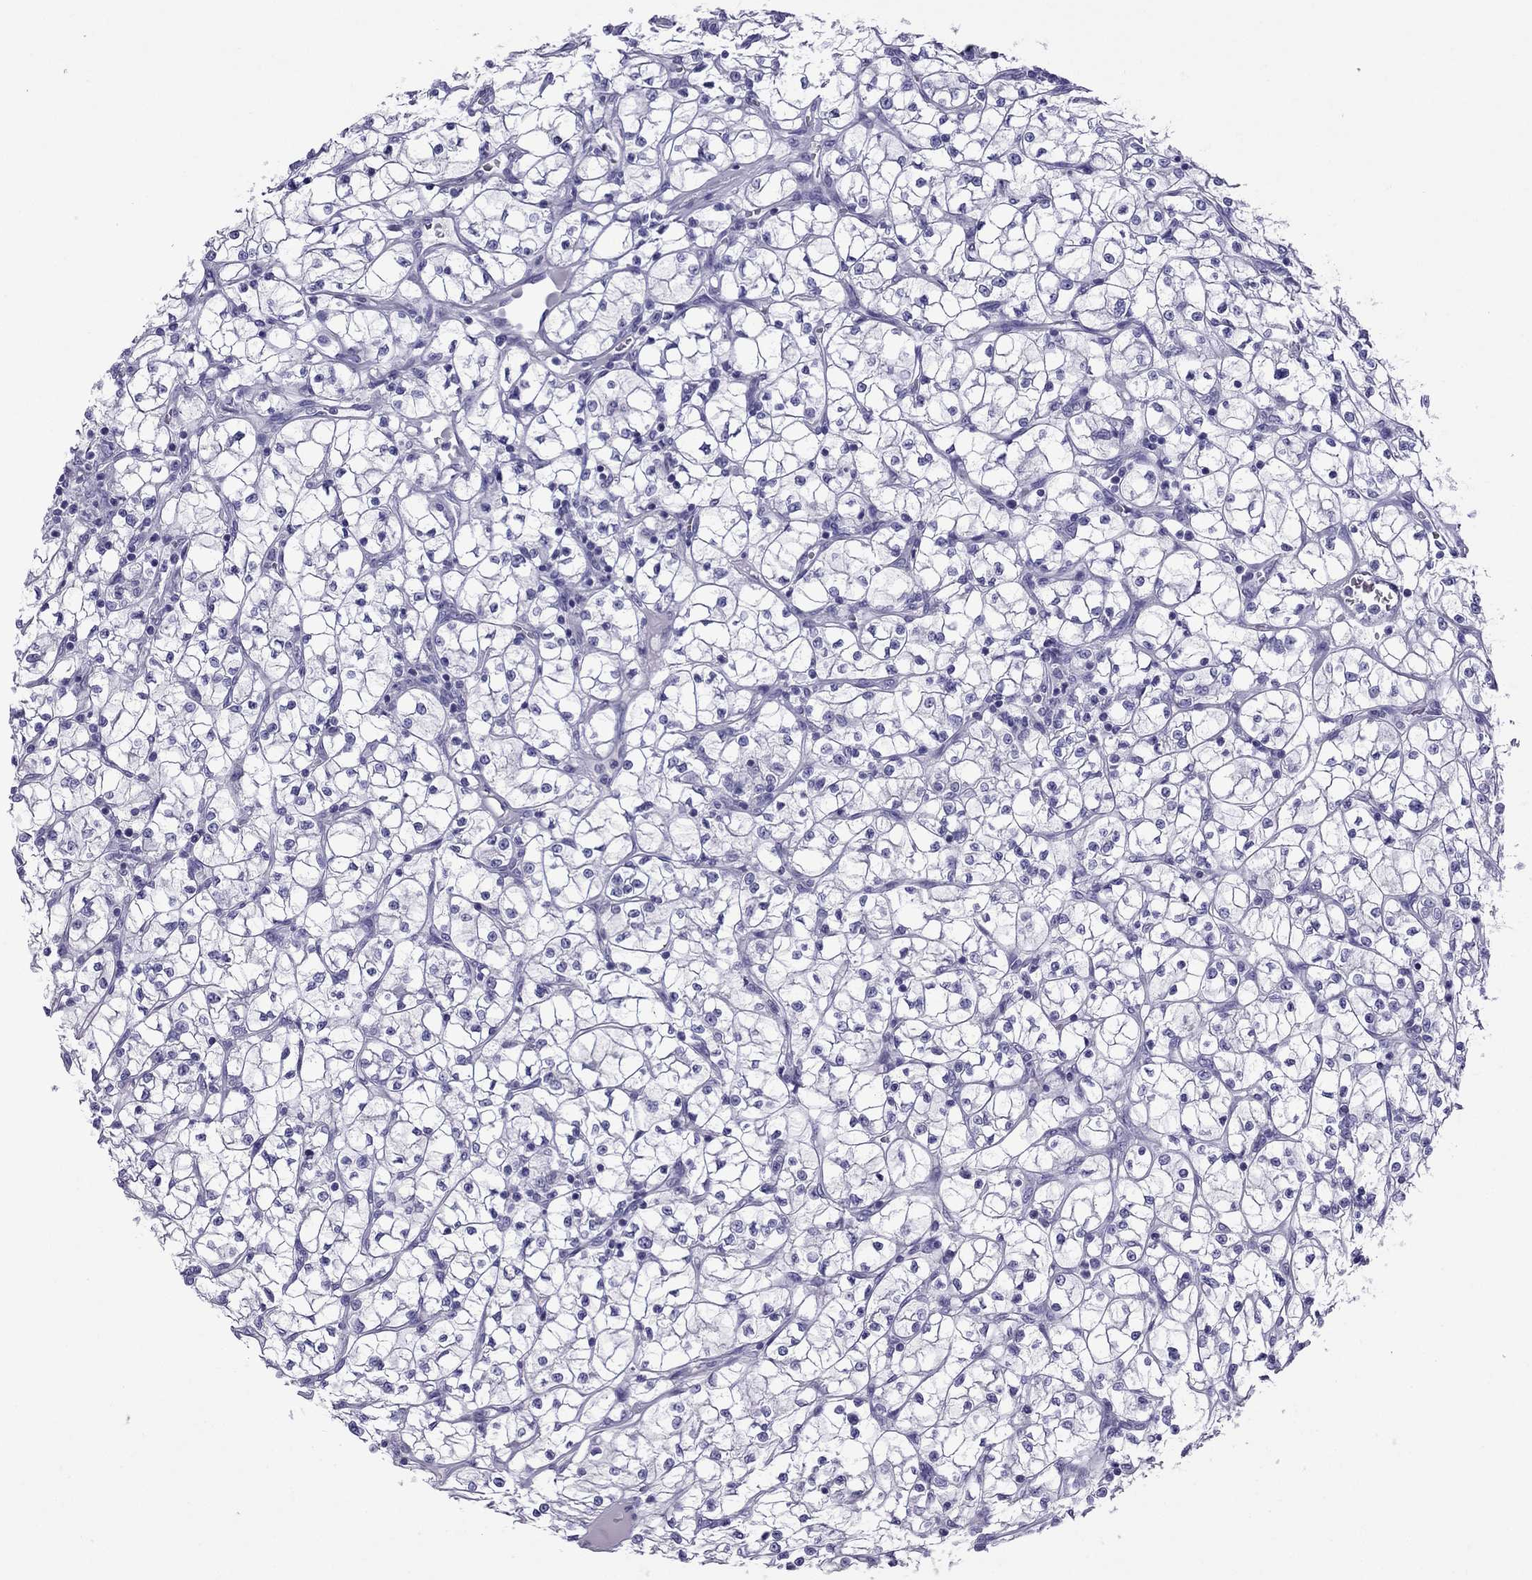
{"staining": {"intensity": "negative", "quantity": "none", "location": "none"}, "tissue": "renal cancer", "cell_type": "Tumor cells", "image_type": "cancer", "snomed": [{"axis": "morphology", "description": "Adenocarcinoma, NOS"}, {"axis": "topography", "description": "Kidney"}], "caption": "This image is of renal cancer stained with IHC to label a protein in brown with the nuclei are counter-stained blue. There is no positivity in tumor cells. (Stains: DAB (3,3'-diaminobenzidine) immunohistochemistry (IHC) with hematoxylin counter stain, Microscopy: brightfield microscopy at high magnification).", "gene": "MYL11", "patient": {"sex": "female", "age": 64}}